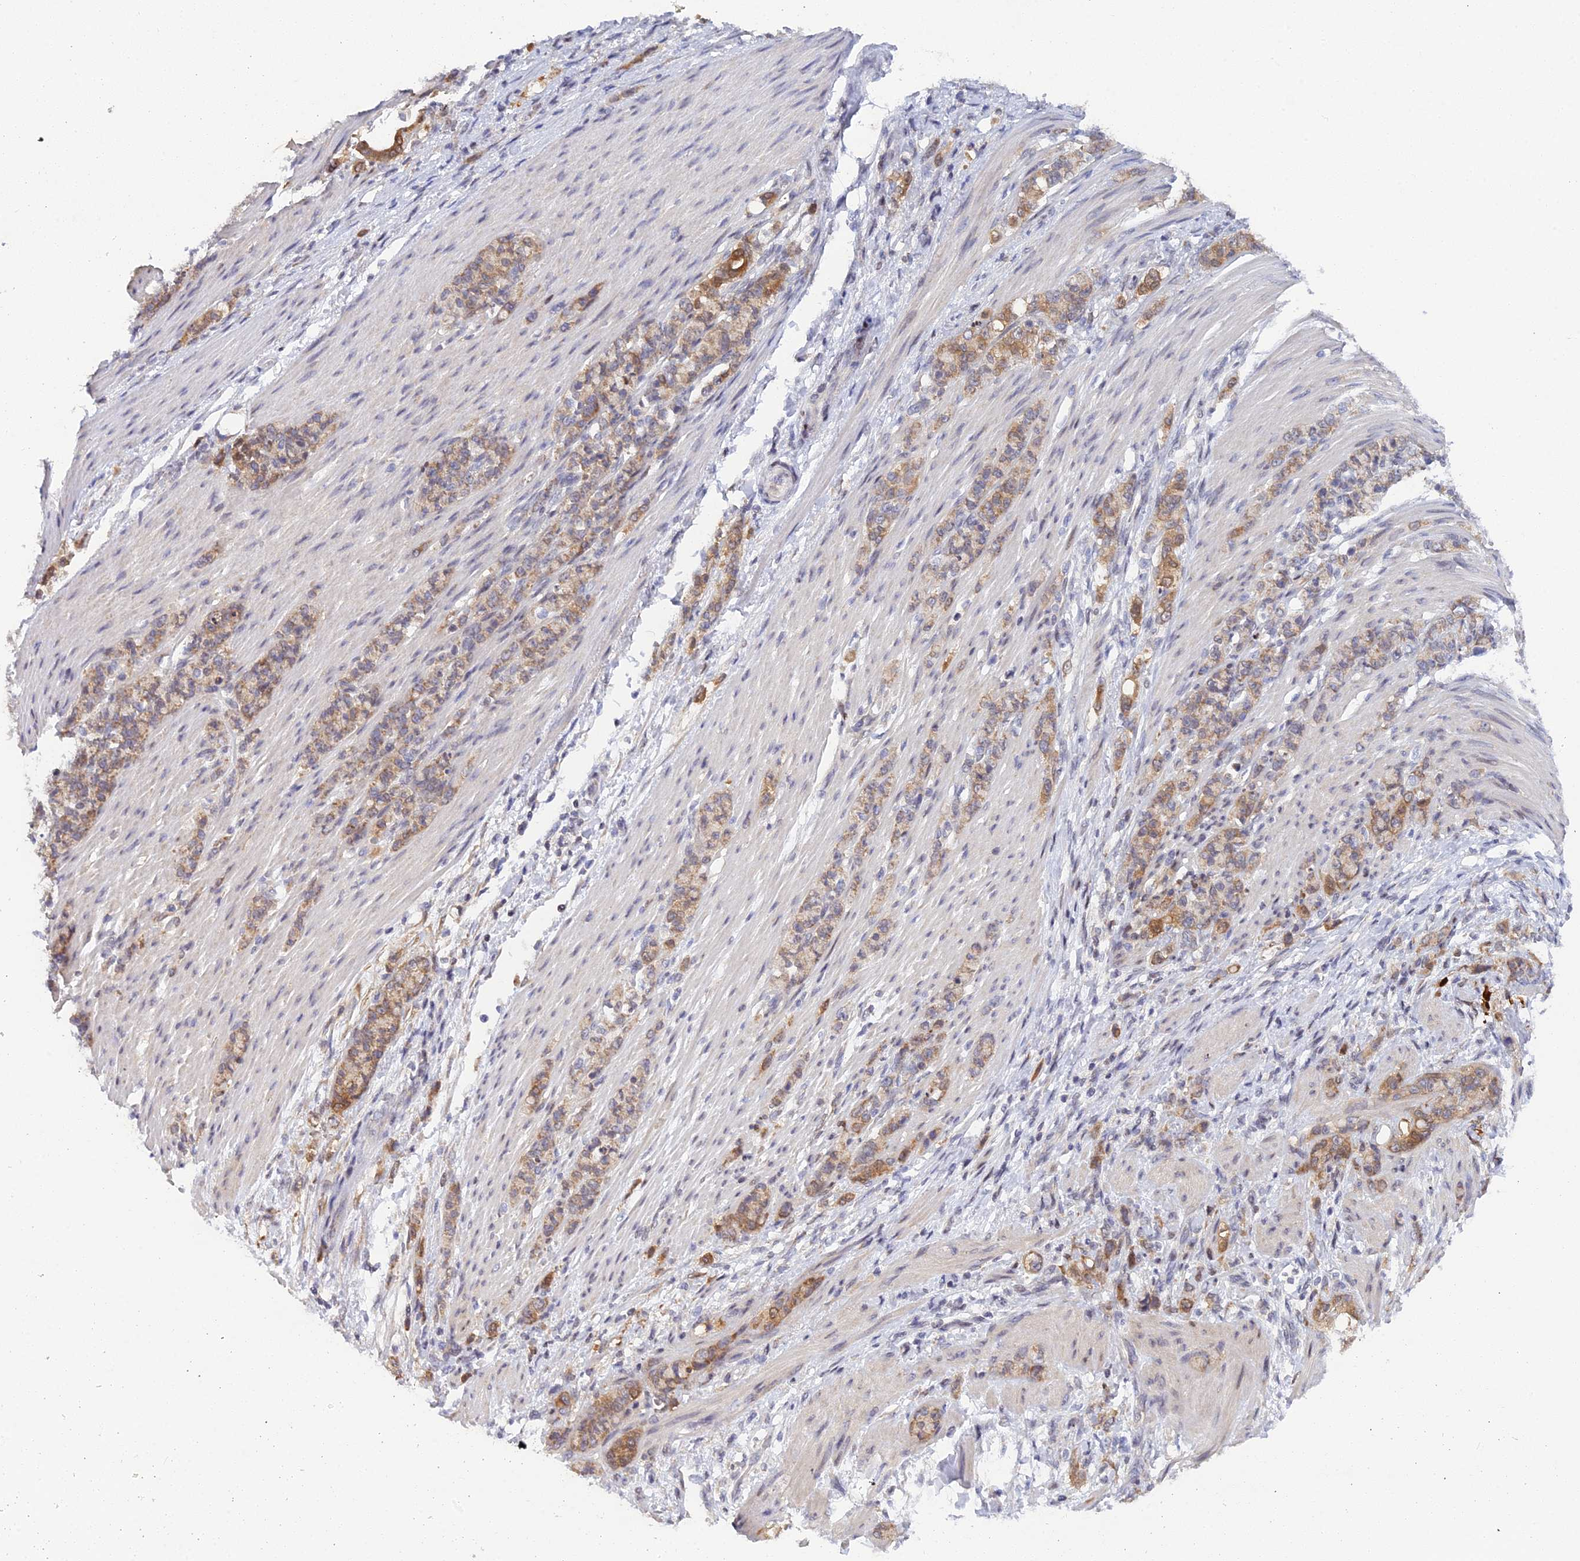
{"staining": {"intensity": "moderate", "quantity": ">75%", "location": "cytoplasmic/membranous"}, "tissue": "stomach cancer", "cell_type": "Tumor cells", "image_type": "cancer", "snomed": [{"axis": "morphology", "description": "Adenocarcinoma, NOS"}, {"axis": "topography", "description": "Stomach"}], "caption": "High-power microscopy captured an immunohistochemistry (IHC) image of adenocarcinoma (stomach), revealing moderate cytoplasmic/membranous positivity in approximately >75% of tumor cells.", "gene": "ELOA2", "patient": {"sex": "female", "age": 79}}